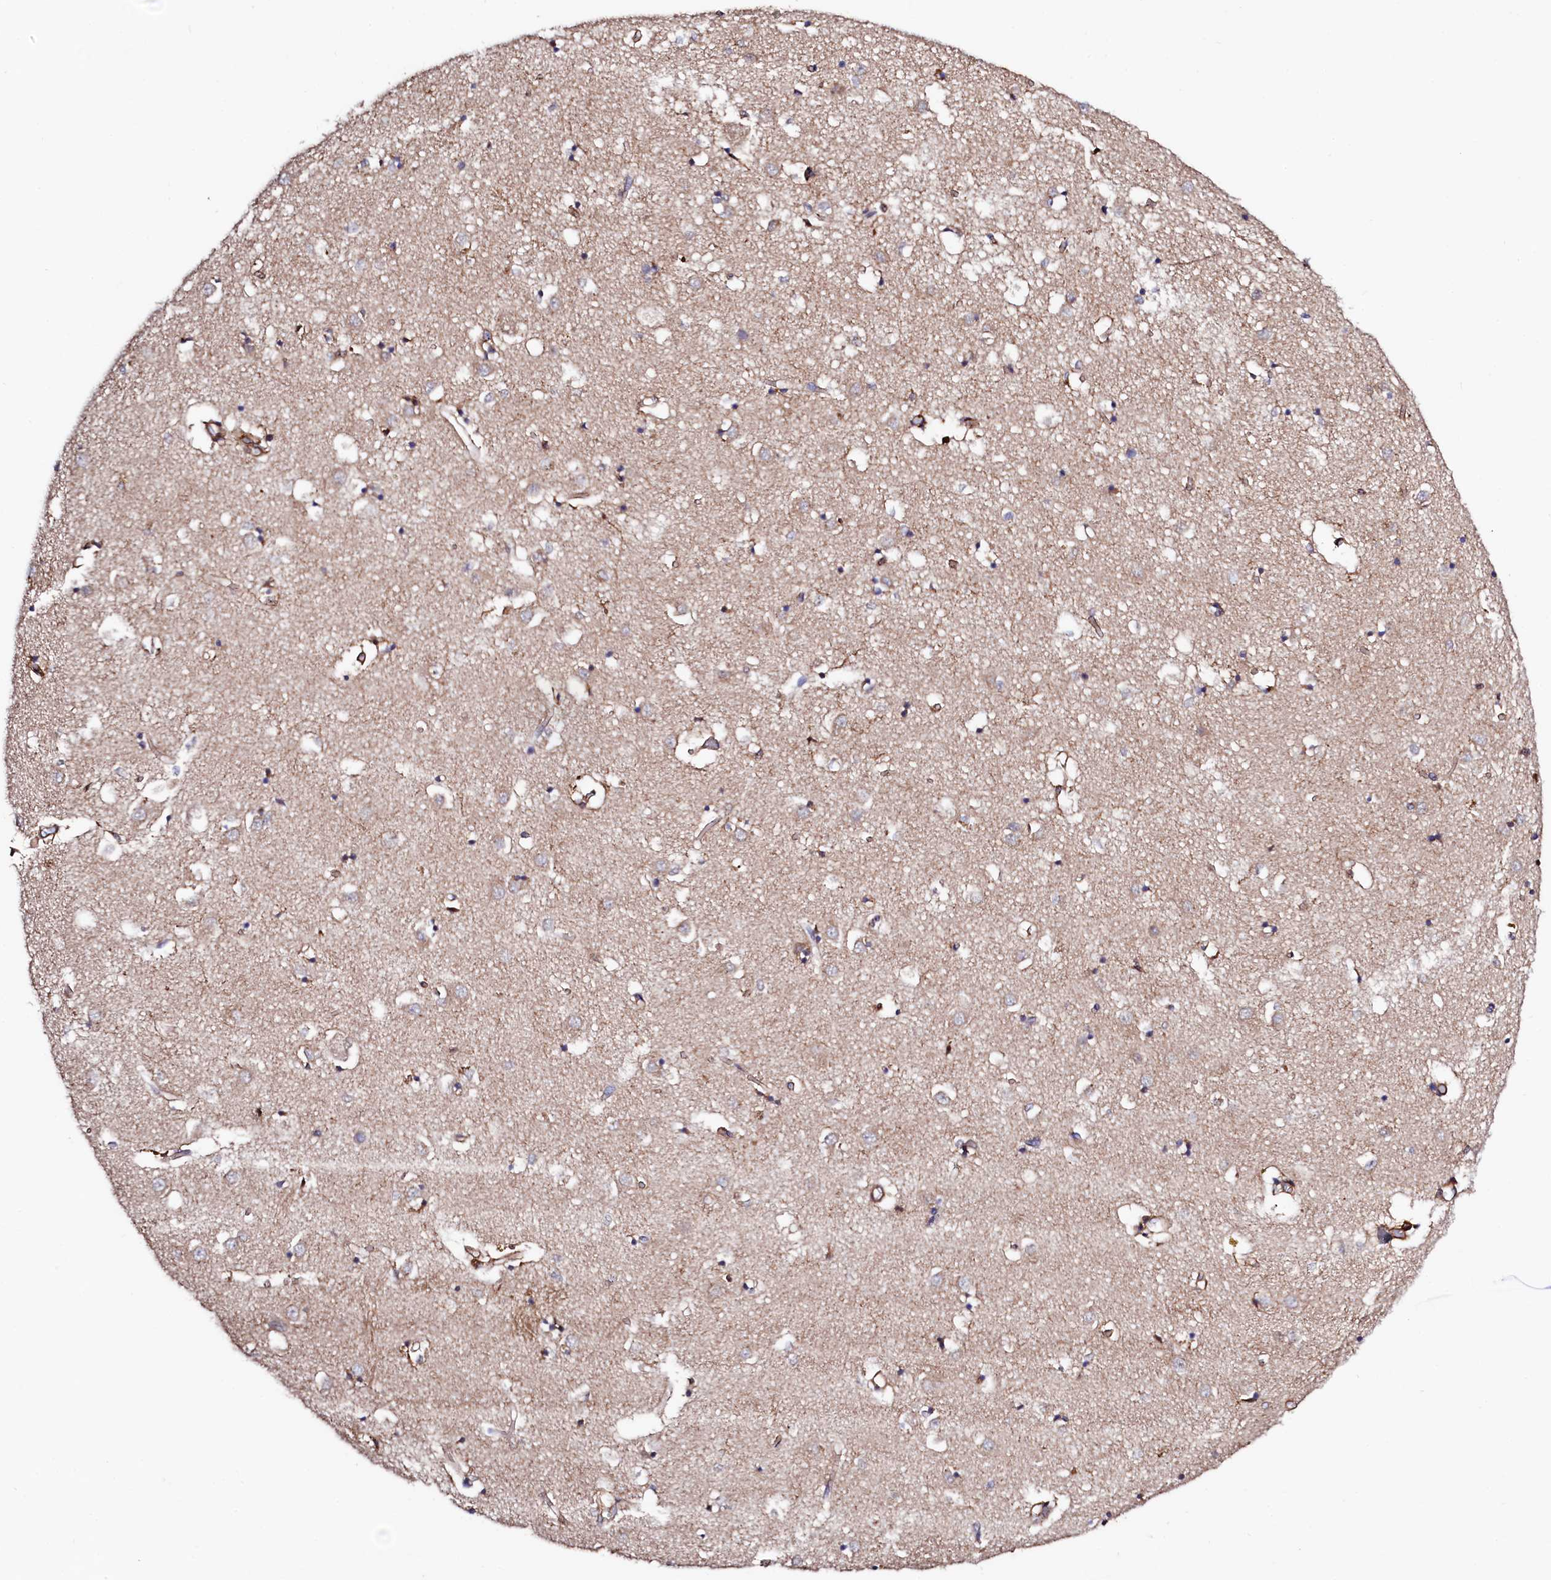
{"staining": {"intensity": "moderate", "quantity": "<25%", "location": "cytoplasmic/membranous"}, "tissue": "caudate", "cell_type": "Glial cells", "image_type": "normal", "snomed": [{"axis": "morphology", "description": "Normal tissue, NOS"}, {"axis": "topography", "description": "Lateral ventricle wall"}], "caption": "This is a photomicrograph of immunohistochemistry staining of normal caudate, which shows moderate positivity in the cytoplasmic/membranous of glial cells.", "gene": "STAMBPL1", "patient": {"sex": "male", "age": 70}}